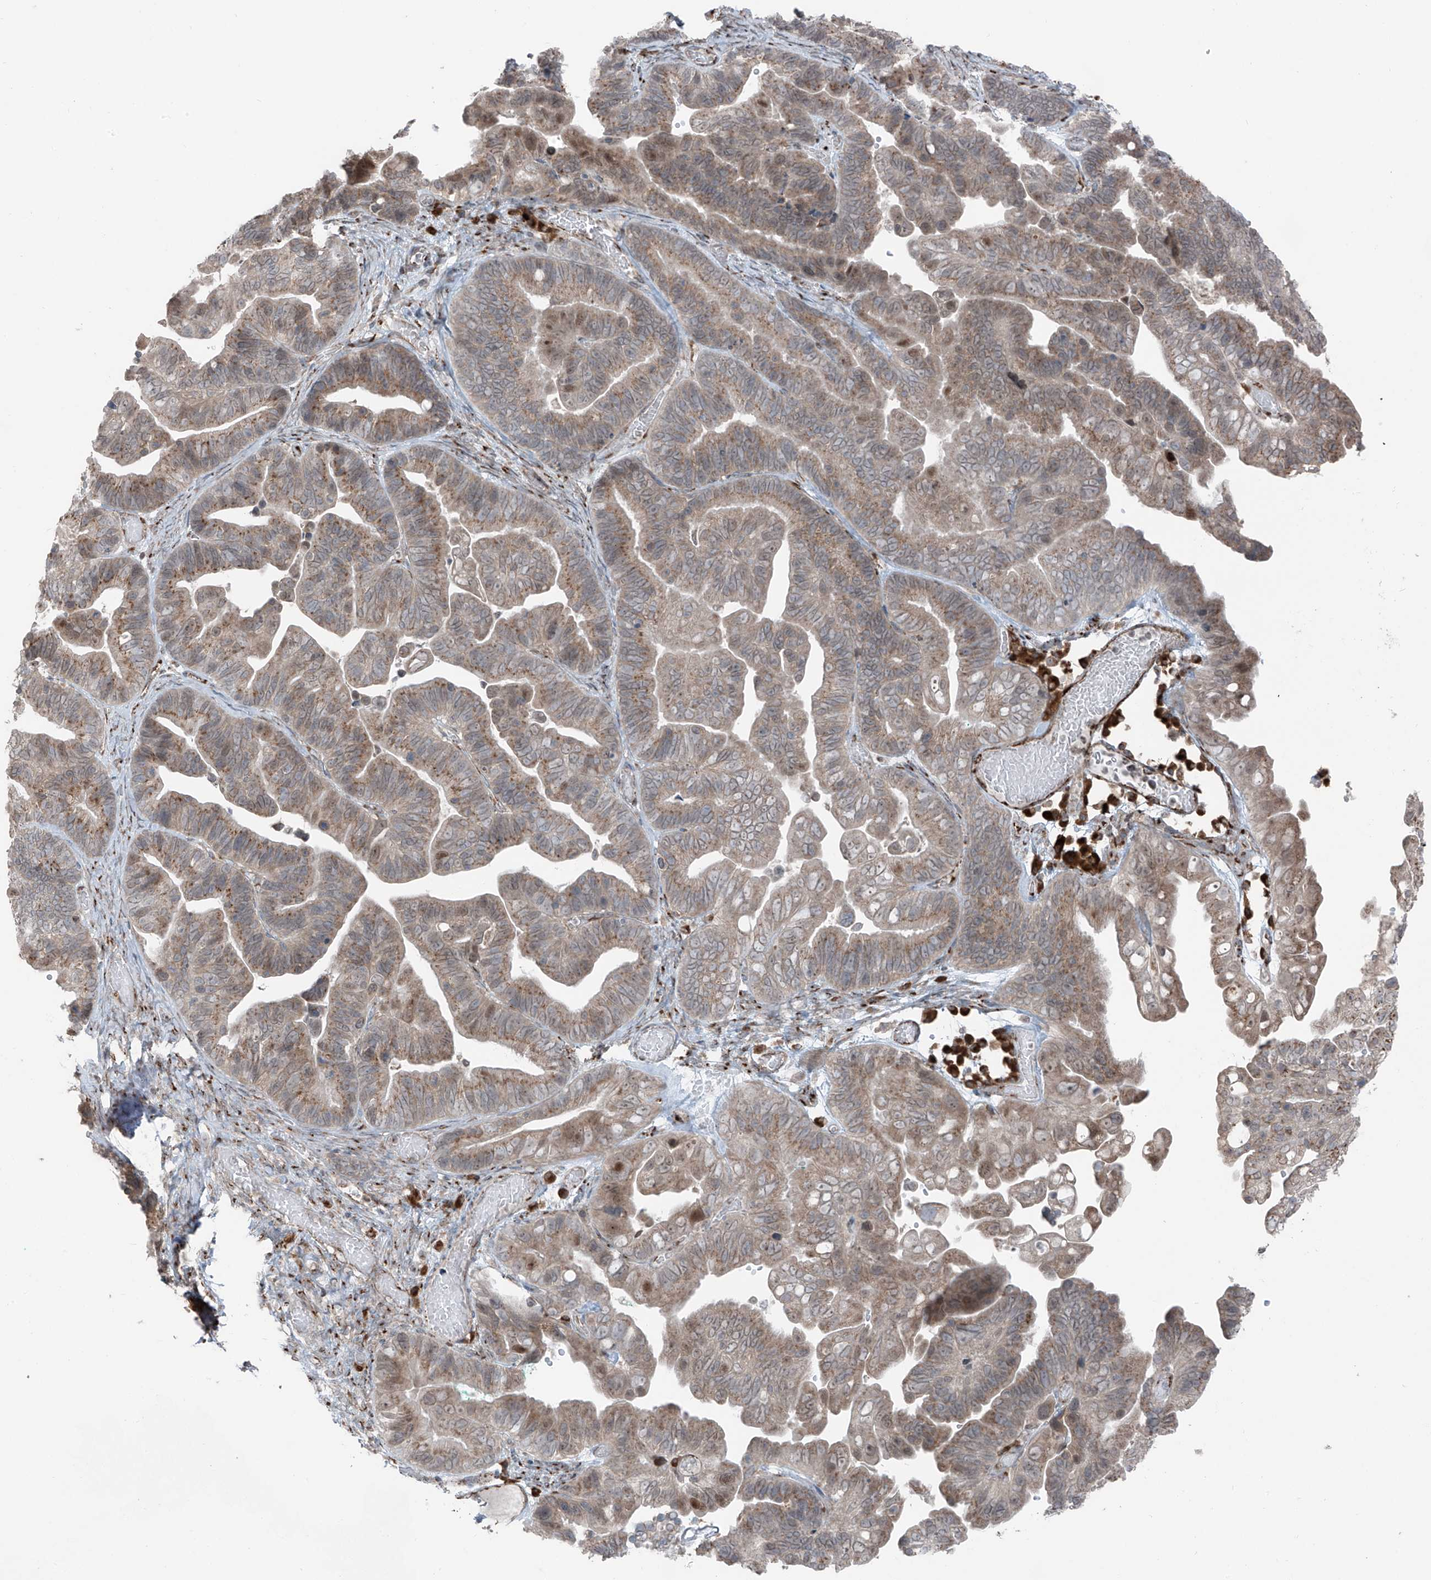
{"staining": {"intensity": "moderate", "quantity": ">75%", "location": "cytoplasmic/membranous"}, "tissue": "ovarian cancer", "cell_type": "Tumor cells", "image_type": "cancer", "snomed": [{"axis": "morphology", "description": "Cystadenocarcinoma, serous, NOS"}, {"axis": "topography", "description": "Ovary"}], "caption": "Tumor cells exhibit medium levels of moderate cytoplasmic/membranous positivity in about >75% of cells in serous cystadenocarcinoma (ovarian).", "gene": "ERLEC1", "patient": {"sex": "female", "age": 56}}